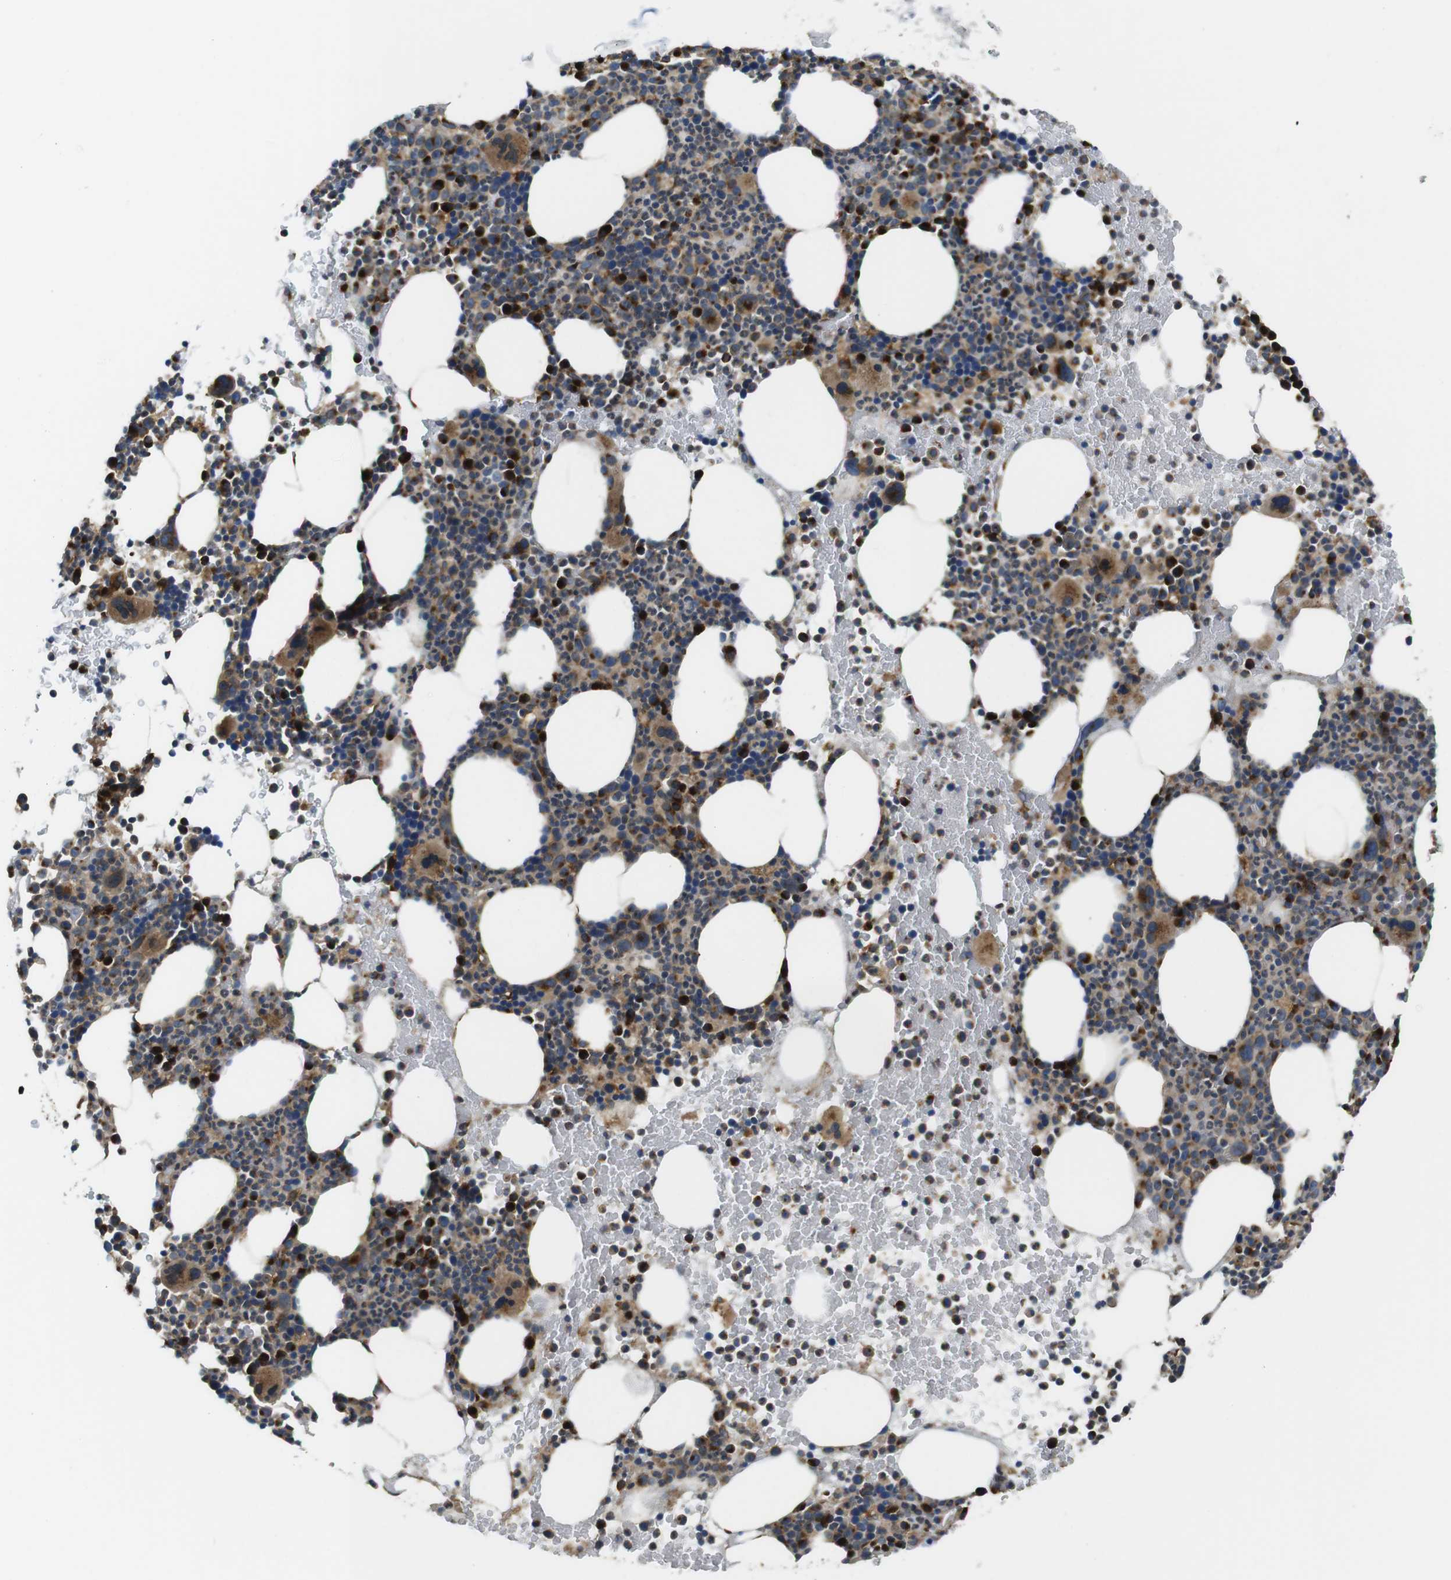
{"staining": {"intensity": "strong", "quantity": "25%-75%", "location": "cytoplasmic/membranous"}, "tissue": "bone marrow", "cell_type": "Hematopoietic cells", "image_type": "normal", "snomed": [{"axis": "morphology", "description": "Normal tissue, NOS"}, {"axis": "morphology", "description": "Inflammation, NOS"}, {"axis": "topography", "description": "Bone marrow"}], "caption": "Benign bone marrow reveals strong cytoplasmic/membranous expression in about 25%-75% of hematopoietic cells, visualized by immunohistochemistry. (DAB (3,3'-diaminobenzidine) = brown stain, brightfield microscopy at high magnification).", "gene": "TMEM143", "patient": {"sex": "male", "age": 73}}